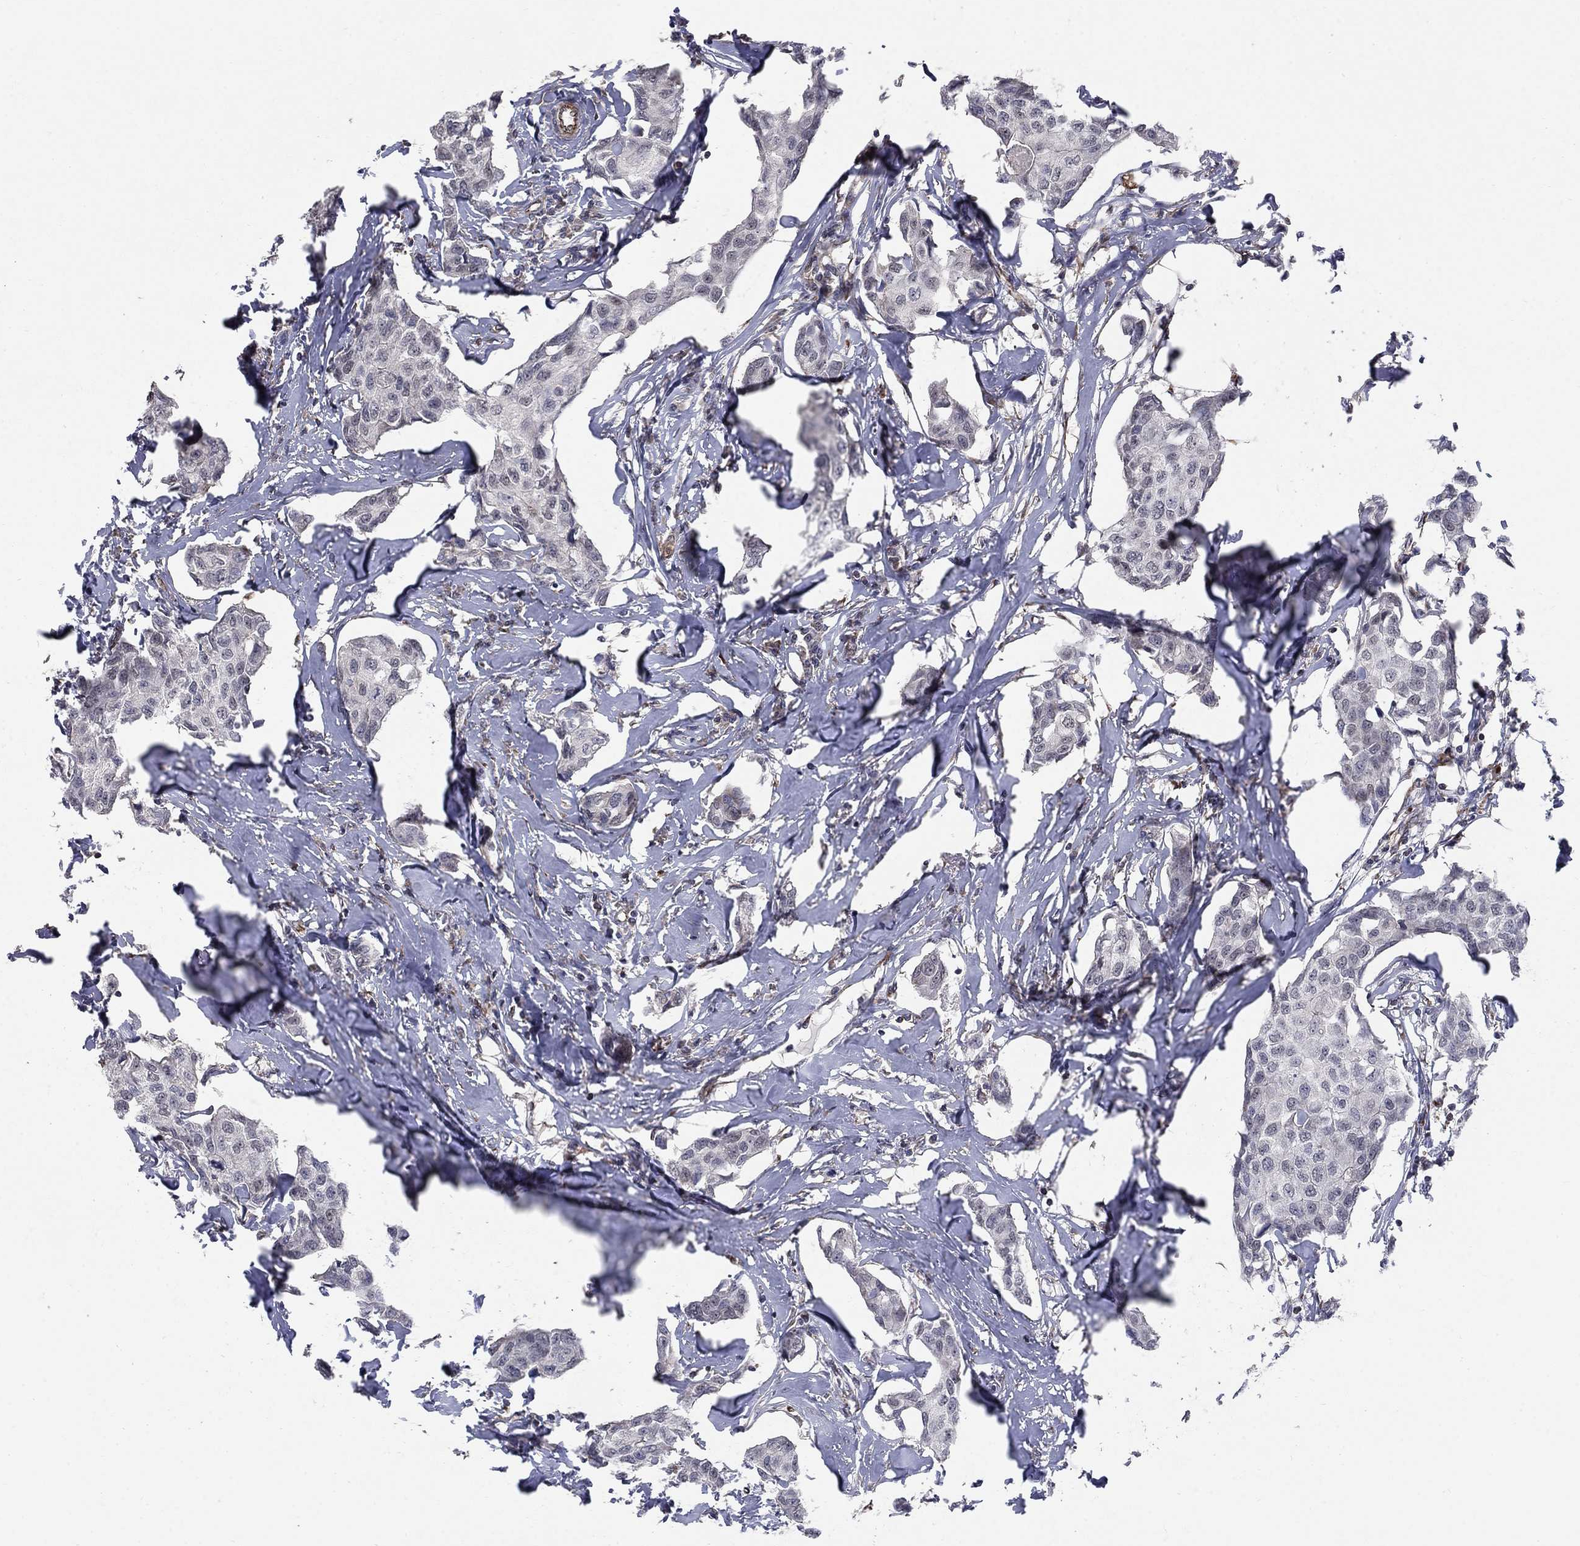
{"staining": {"intensity": "negative", "quantity": "none", "location": "none"}, "tissue": "breast cancer", "cell_type": "Tumor cells", "image_type": "cancer", "snomed": [{"axis": "morphology", "description": "Duct carcinoma"}, {"axis": "topography", "description": "Breast"}], "caption": "High power microscopy micrograph of an immunohistochemistry micrograph of infiltrating ductal carcinoma (breast), revealing no significant expression in tumor cells.", "gene": "MSRA", "patient": {"sex": "female", "age": 80}}